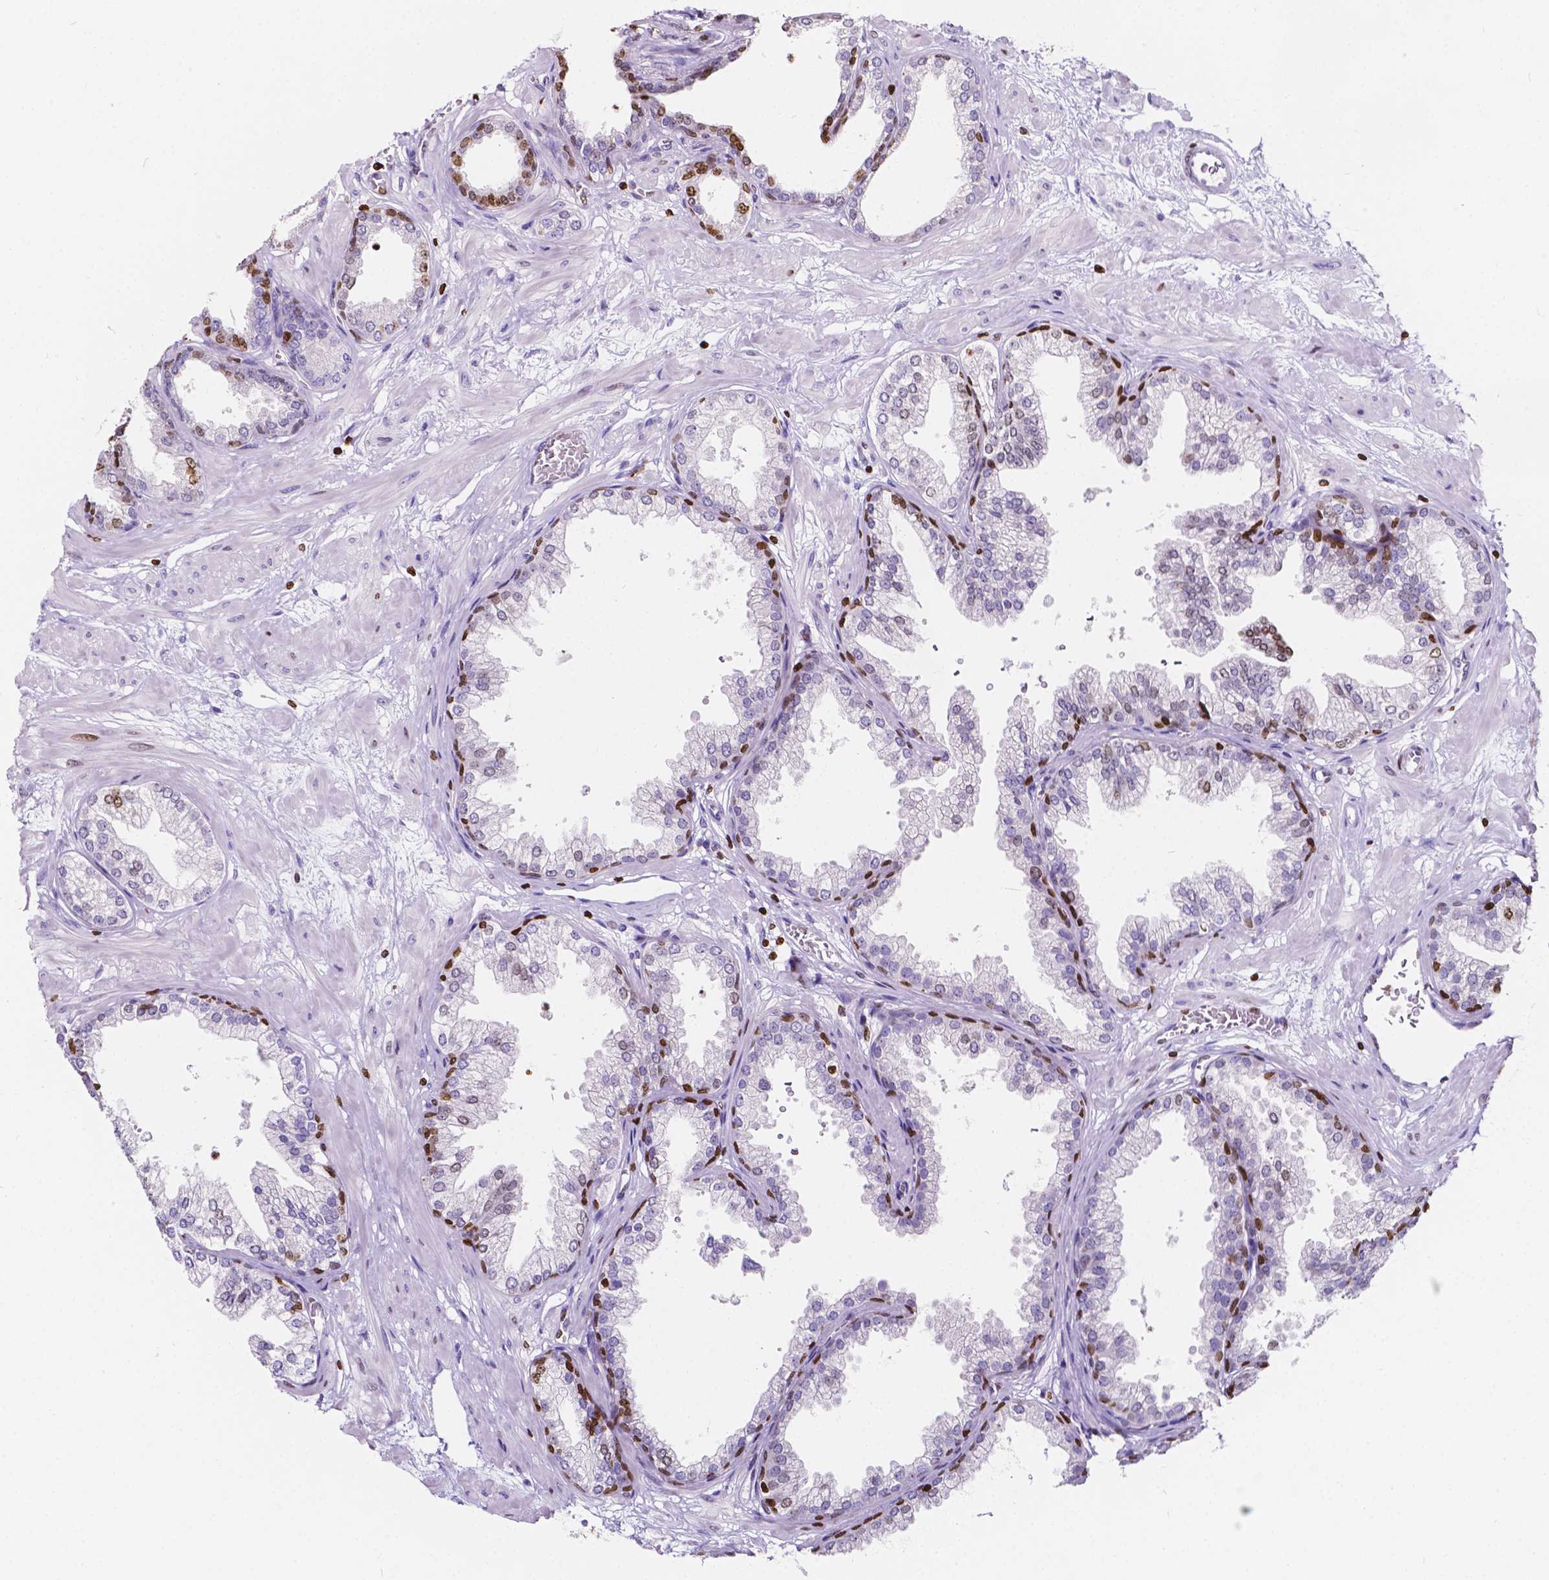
{"staining": {"intensity": "strong", "quantity": "<25%", "location": "nuclear"}, "tissue": "prostate", "cell_type": "Glandular cells", "image_type": "normal", "snomed": [{"axis": "morphology", "description": "Normal tissue, NOS"}, {"axis": "topography", "description": "Prostate"}], "caption": "Immunohistochemical staining of benign prostate demonstrates <25% levels of strong nuclear protein positivity in about <25% of glandular cells.", "gene": "CBY3", "patient": {"sex": "male", "age": 37}}